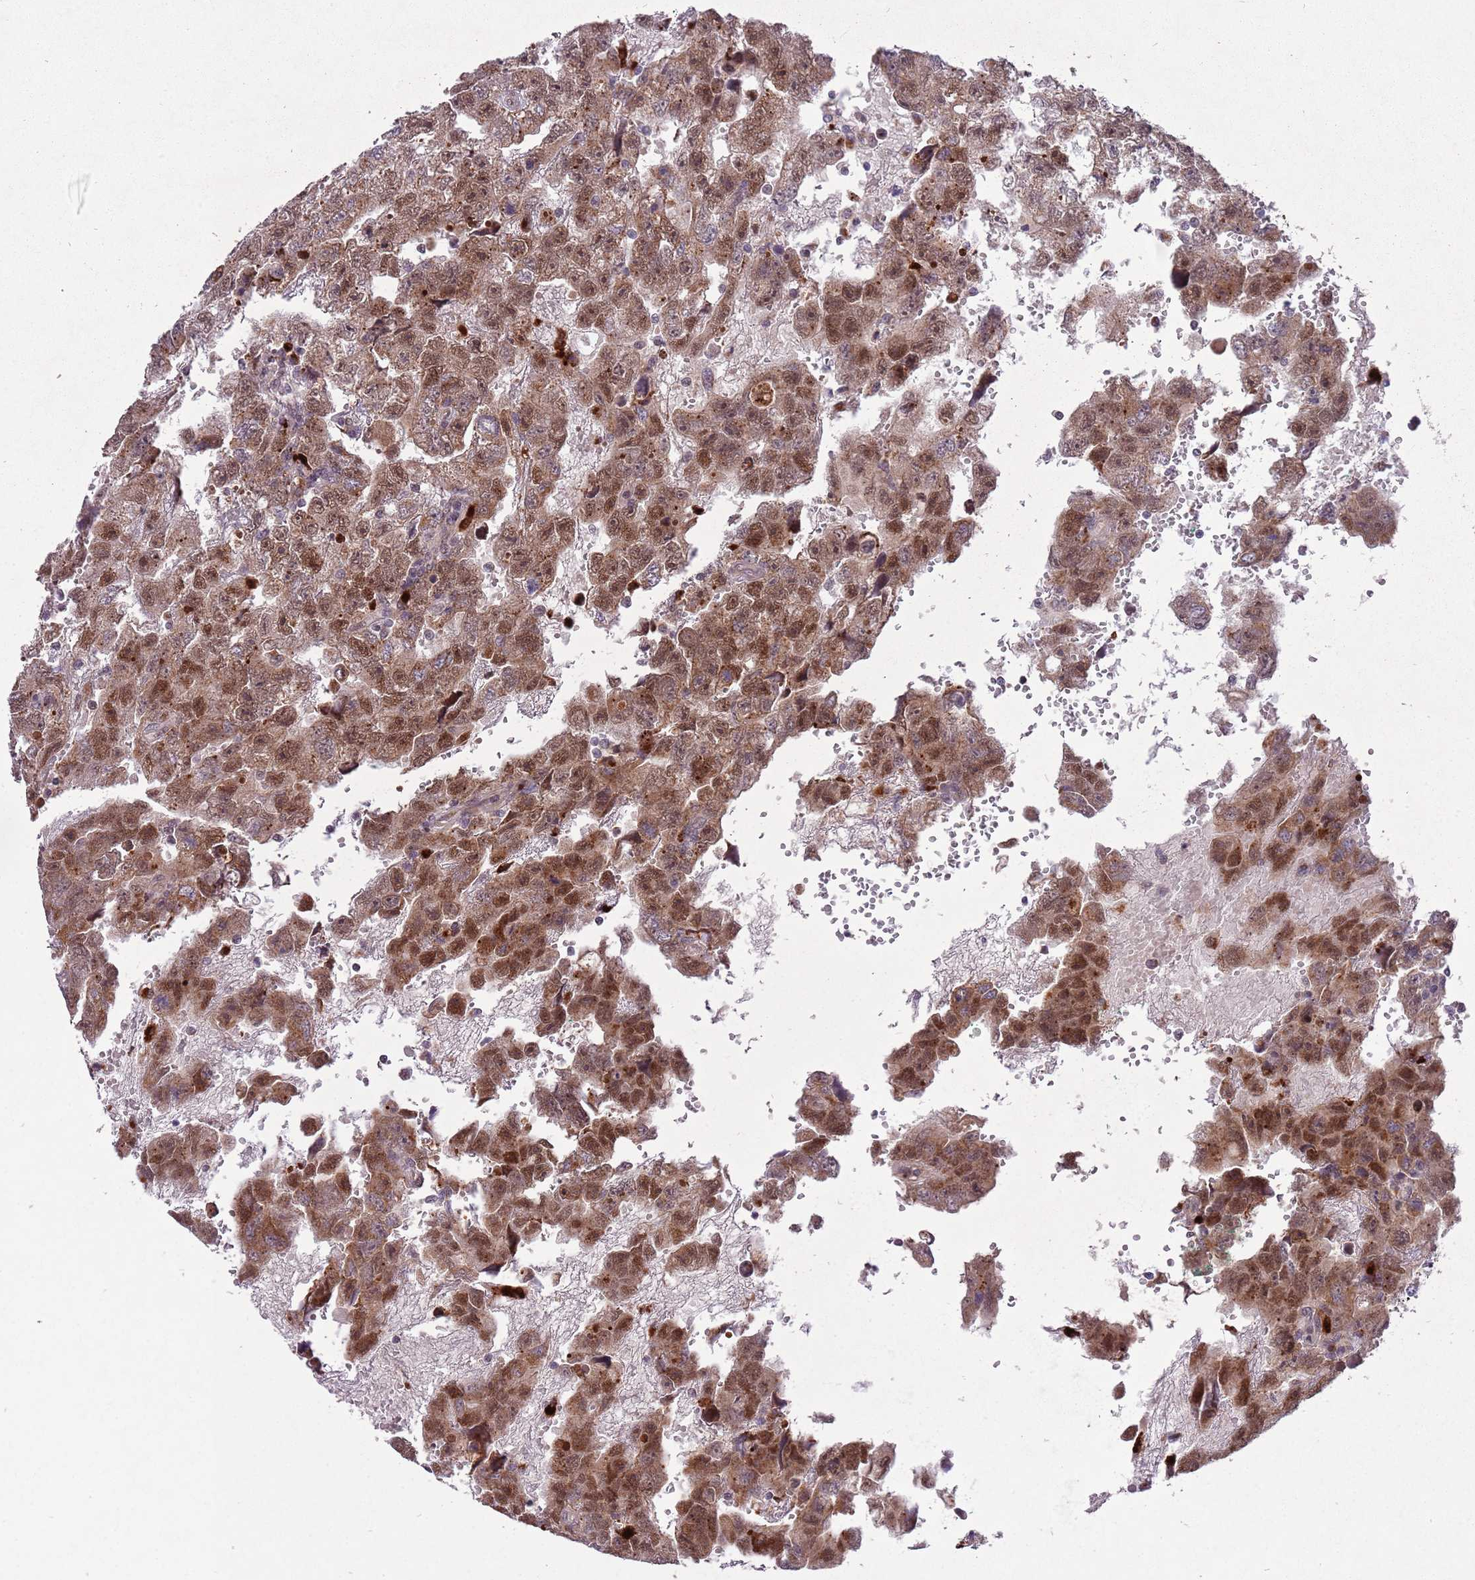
{"staining": {"intensity": "moderate", "quantity": ">75%", "location": "cytoplasmic/membranous,nuclear"}, "tissue": "testis cancer", "cell_type": "Tumor cells", "image_type": "cancer", "snomed": [{"axis": "morphology", "description": "Carcinoma, Embryonal, NOS"}, {"axis": "topography", "description": "Testis"}], "caption": "Approximately >75% of tumor cells in human testis cancer reveal moderate cytoplasmic/membranous and nuclear protein expression as visualized by brown immunohistochemical staining.", "gene": "TRIM27", "patient": {"sex": "male", "age": 45}}